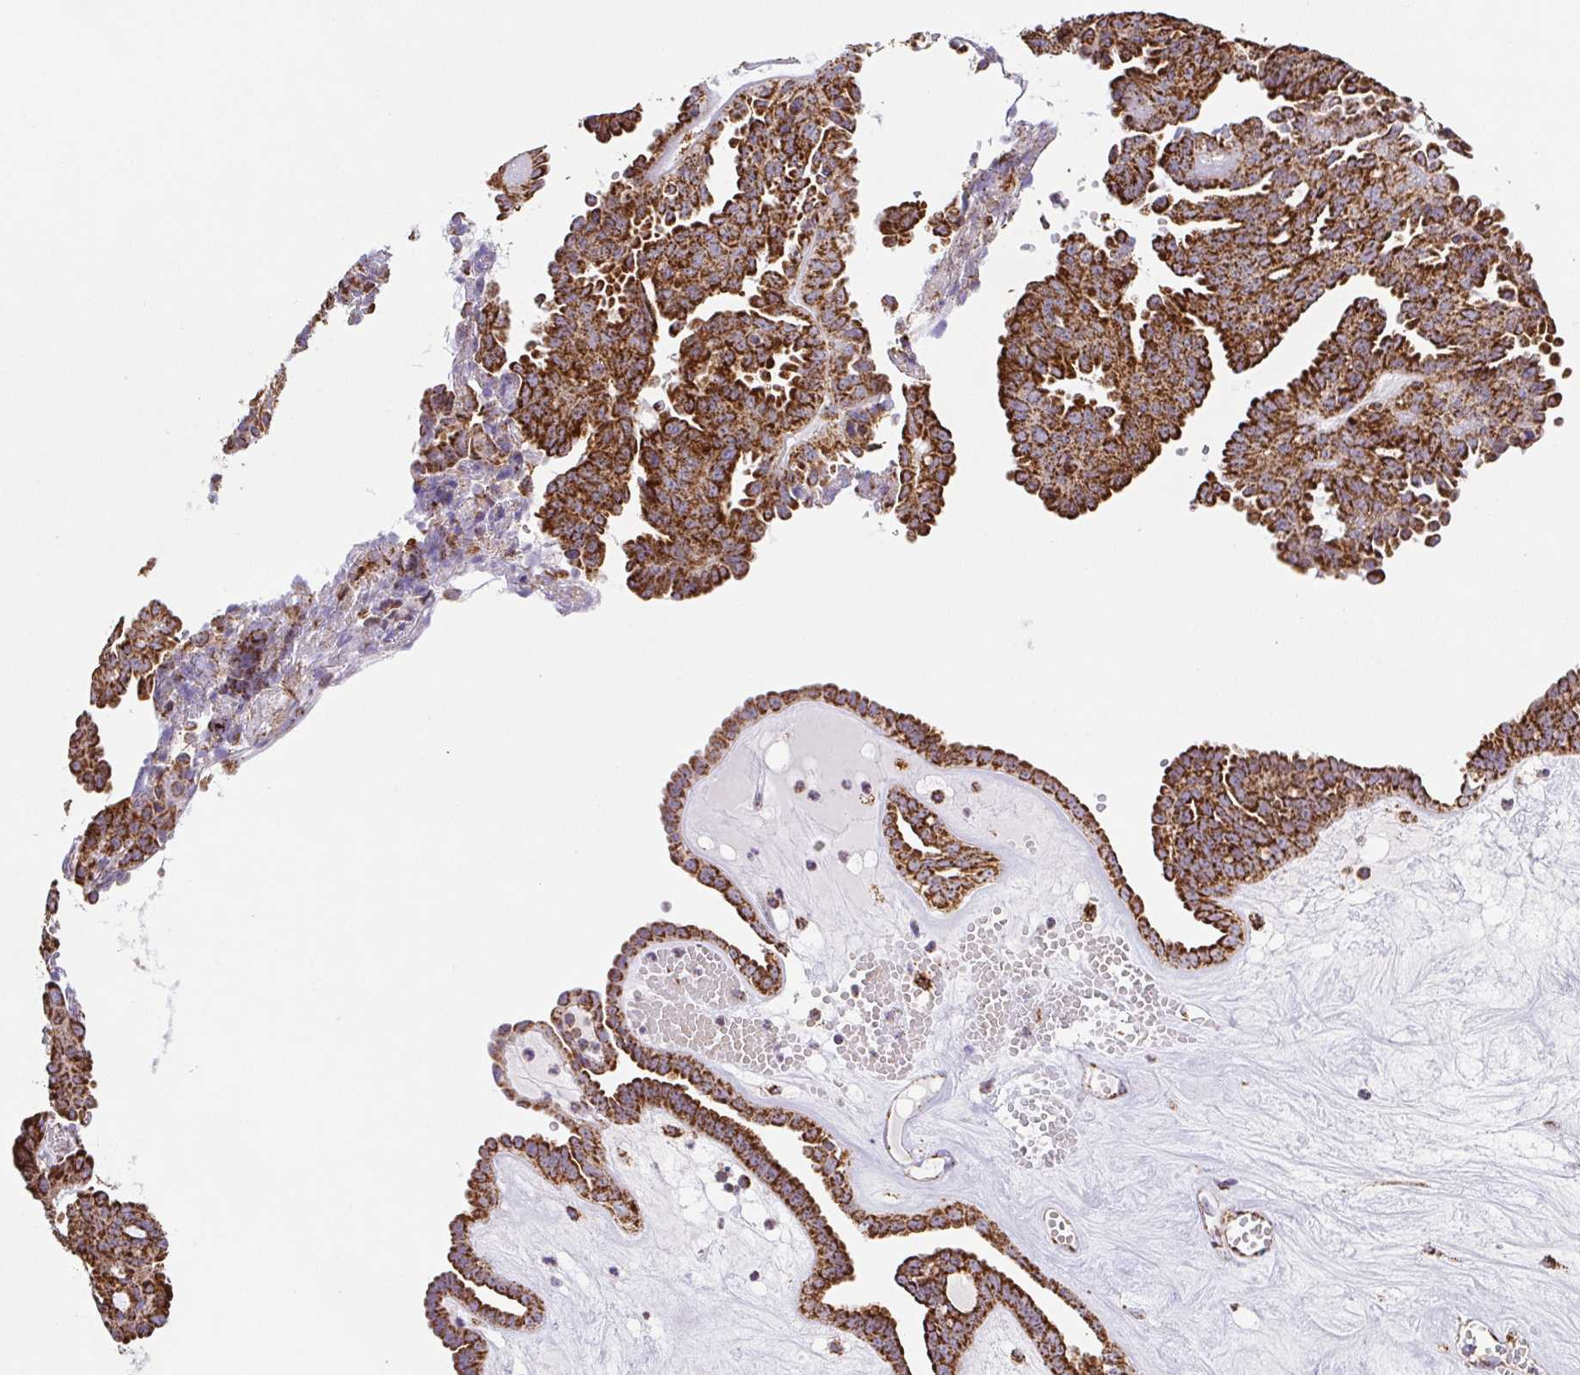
{"staining": {"intensity": "strong", "quantity": ">75%", "location": "cytoplasmic/membranous"}, "tissue": "ovarian cancer", "cell_type": "Tumor cells", "image_type": "cancer", "snomed": [{"axis": "morphology", "description": "Cystadenocarcinoma, serous, NOS"}, {"axis": "topography", "description": "Ovary"}], "caption": "A histopathology image of ovarian cancer (serous cystadenocarcinoma) stained for a protein demonstrates strong cytoplasmic/membranous brown staining in tumor cells.", "gene": "NIPSNAP2", "patient": {"sex": "female", "age": 71}}